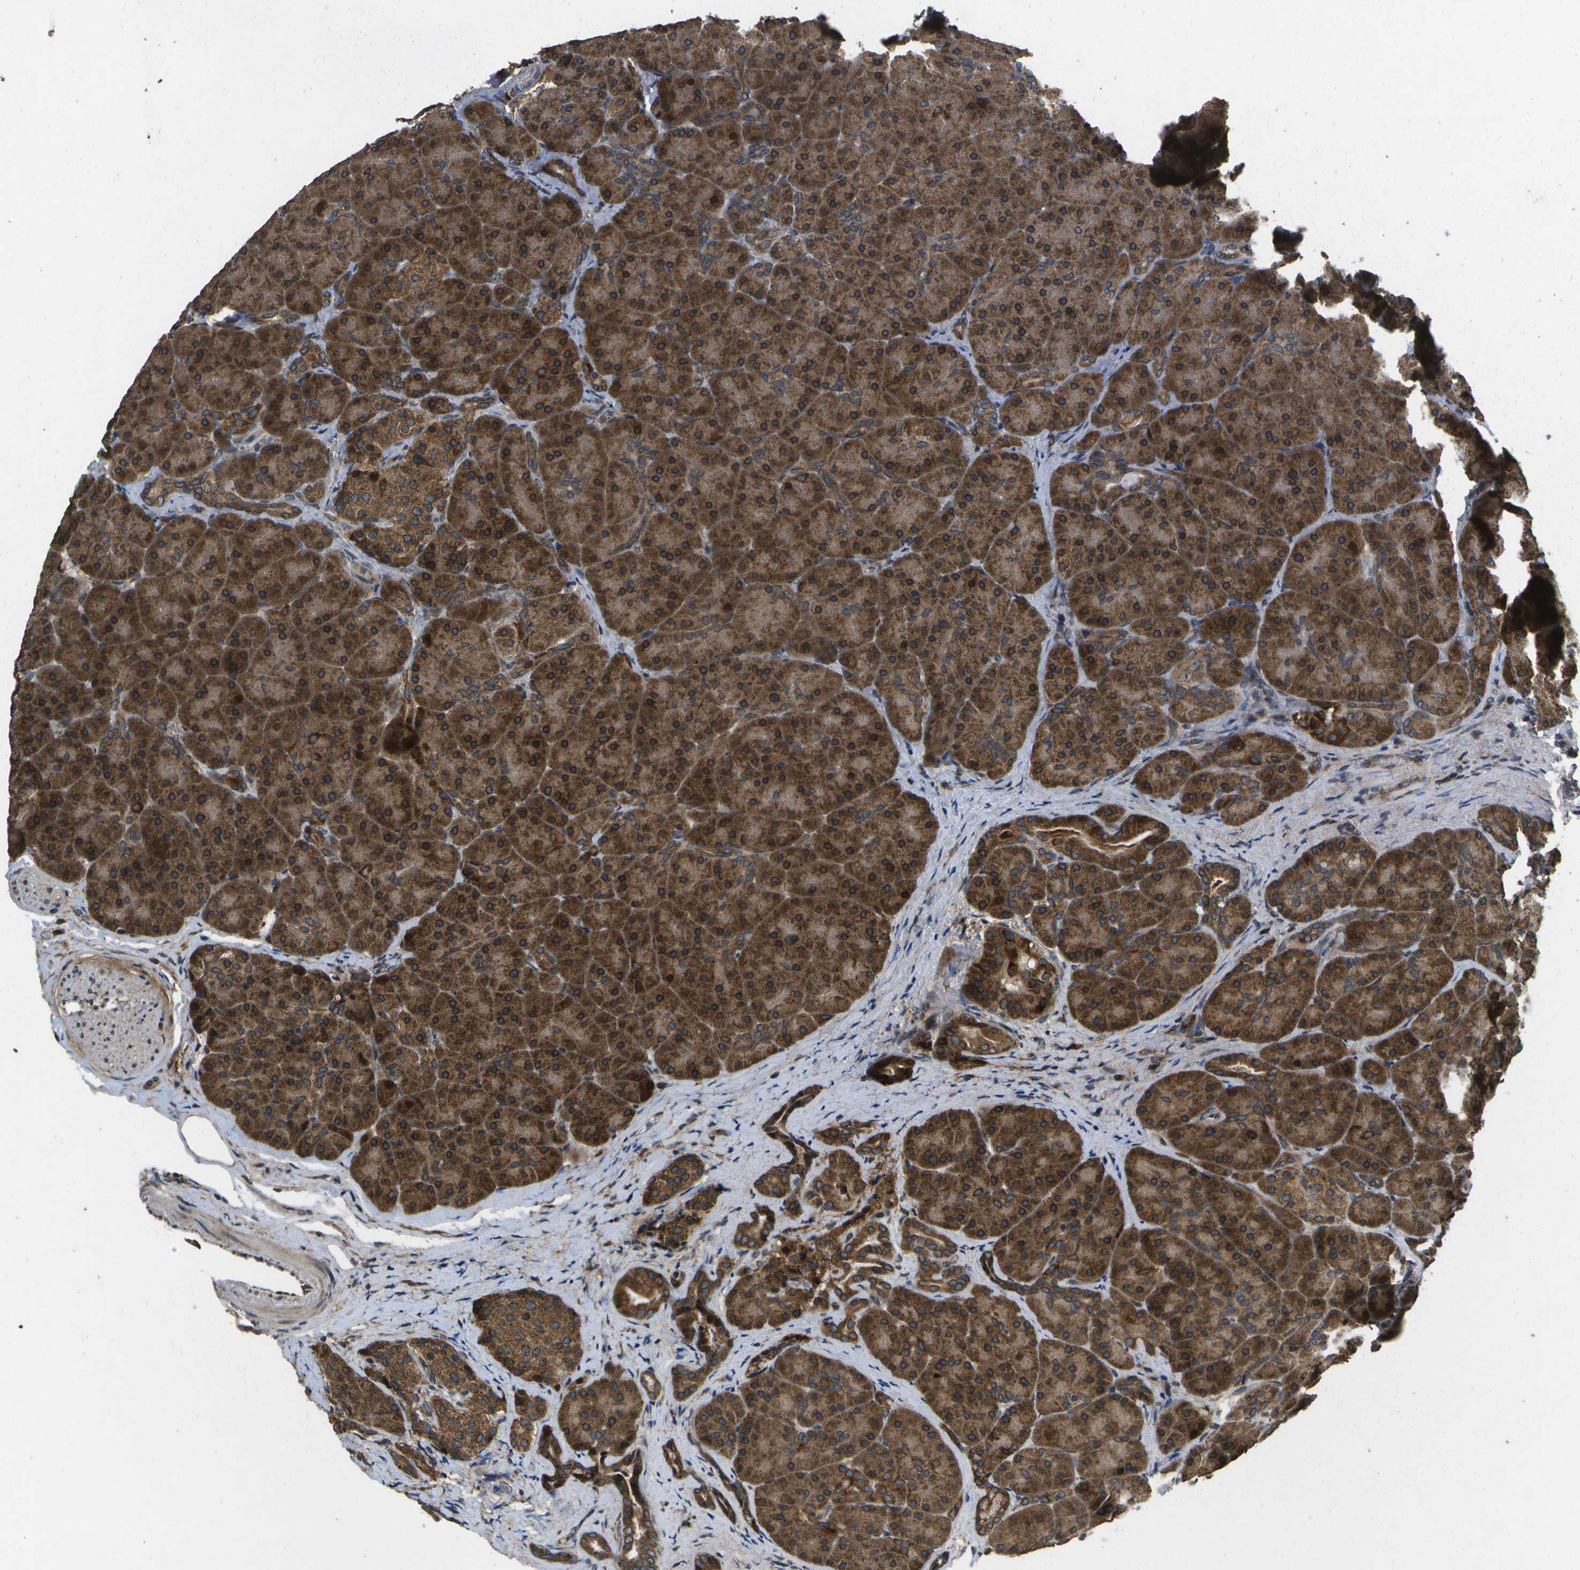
{"staining": {"intensity": "strong", "quantity": ">75%", "location": "cytoplasmic/membranous"}, "tissue": "pancreas", "cell_type": "Exocrine glandular cells", "image_type": "normal", "snomed": [{"axis": "morphology", "description": "Normal tissue, NOS"}, {"axis": "topography", "description": "Pancreas"}], "caption": "Exocrine glandular cells display high levels of strong cytoplasmic/membranous positivity in approximately >75% of cells in benign pancreas.", "gene": "HFE", "patient": {"sex": "male", "age": 66}}